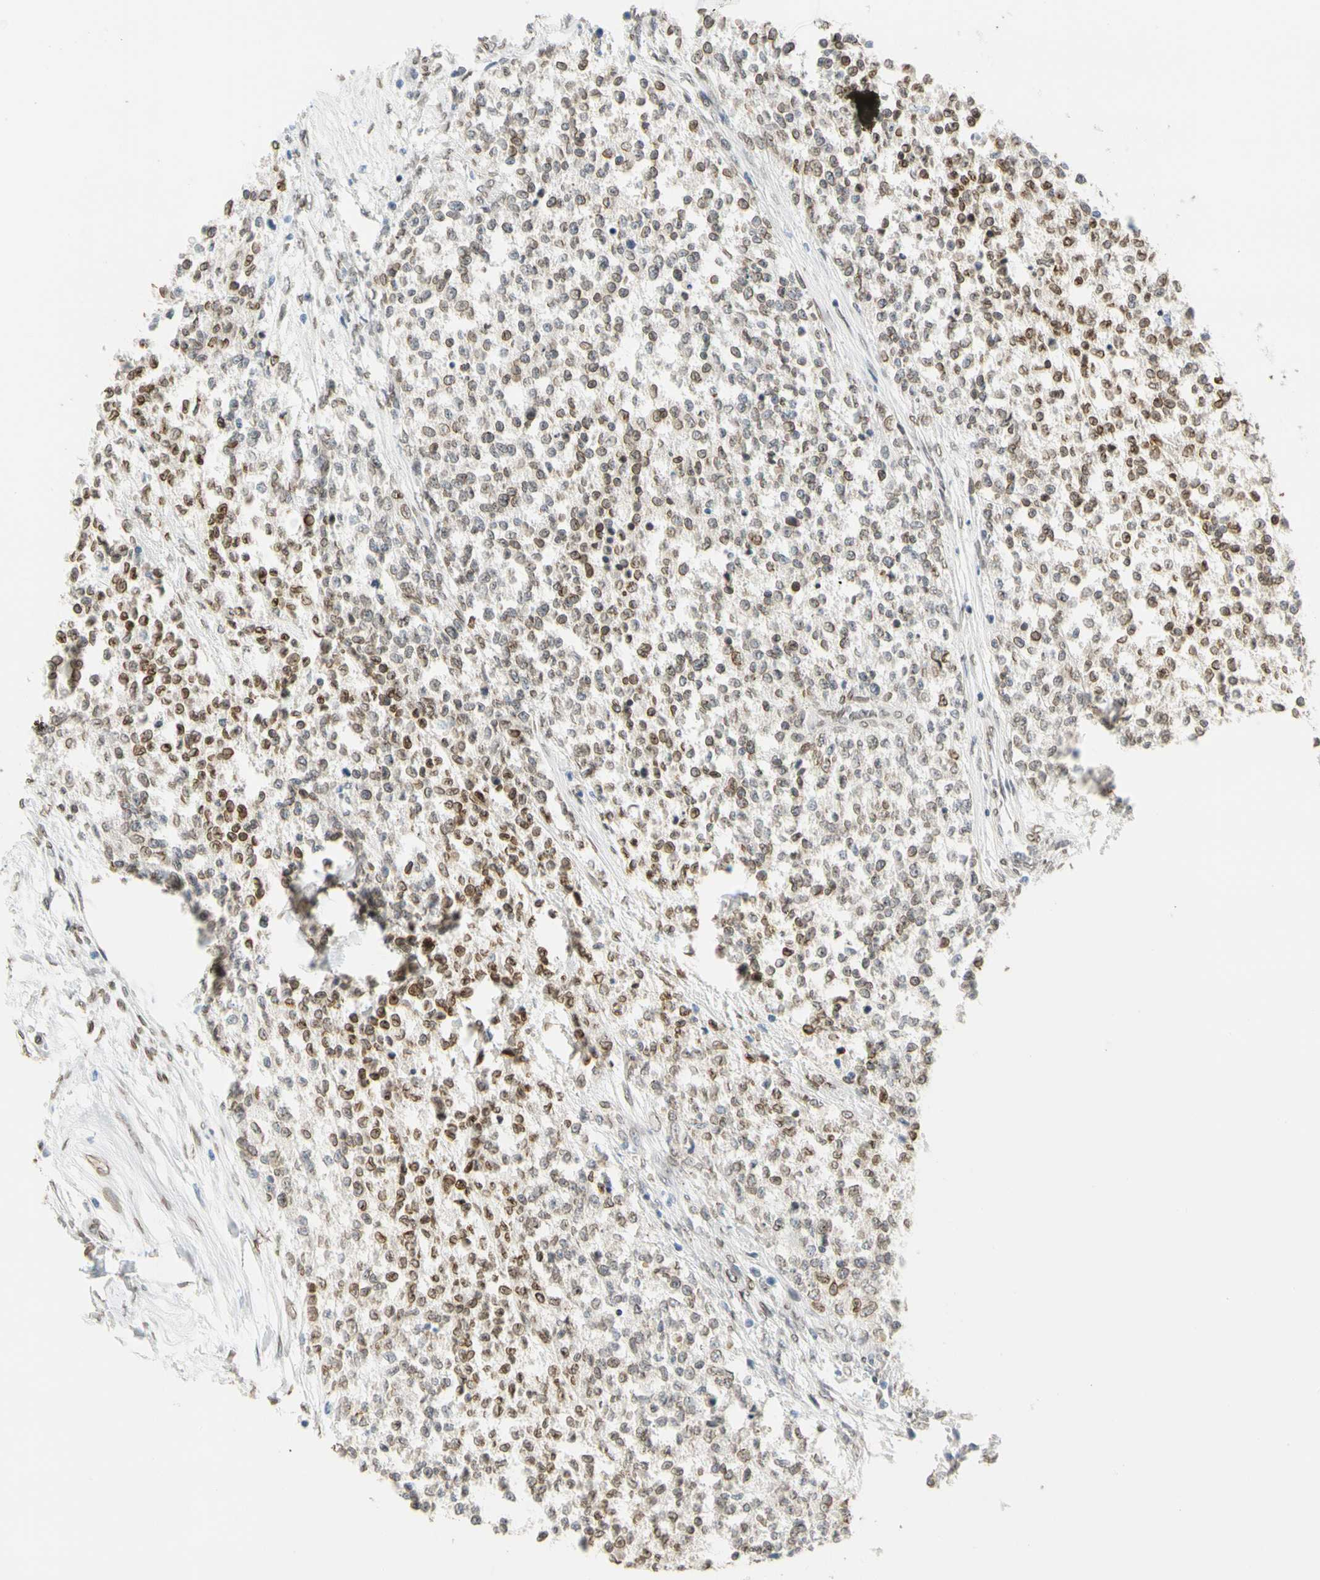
{"staining": {"intensity": "moderate", "quantity": ">75%", "location": "cytoplasmic/membranous,nuclear"}, "tissue": "testis cancer", "cell_type": "Tumor cells", "image_type": "cancer", "snomed": [{"axis": "morphology", "description": "Seminoma, NOS"}, {"axis": "topography", "description": "Testis"}], "caption": "Immunohistochemistry of testis cancer reveals medium levels of moderate cytoplasmic/membranous and nuclear expression in about >75% of tumor cells.", "gene": "SUN1", "patient": {"sex": "male", "age": 59}}